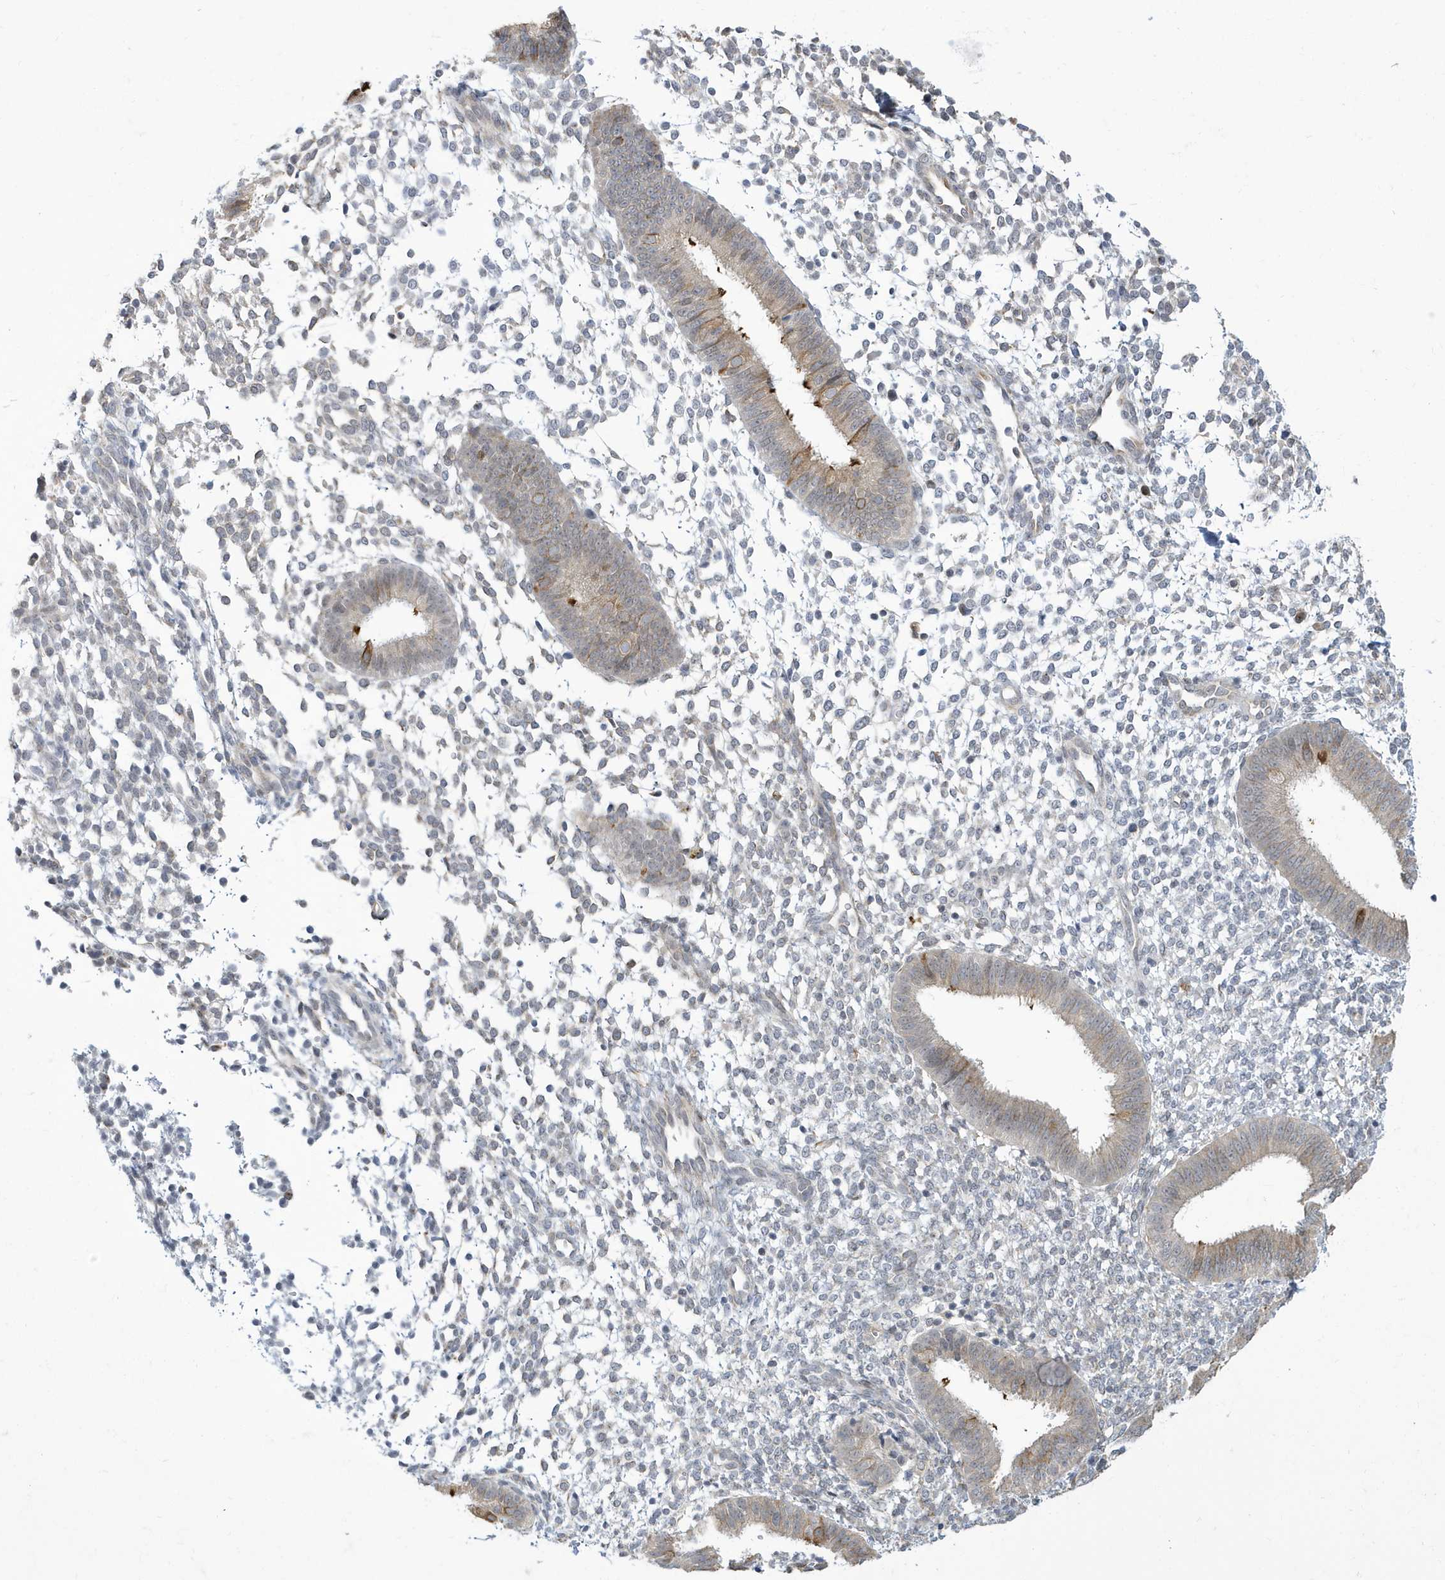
{"staining": {"intensity": "negative", "quantity": "none", "location": "none"}, "tissue": "endometrium", "cell_type": "Cells in endometrial stroma", "image_type": "normal", "snomed": [{"axis": "morphology", "description": "Normal tissue, NOS"}, {"axis": "topography", "description": "Uterus"}, {"axis": "topography", "description": "Endometrium"}], "caption": "A micrograph of human endometrium is negative for staining in cells in endometrial stroma. (DAB (3,3'-diaminobenzidine) immunohistochemistry (IHC) with hematoxylin counter stain).", "gene": "ZNF654", "patient": {"sex": "female", "age": 48}}